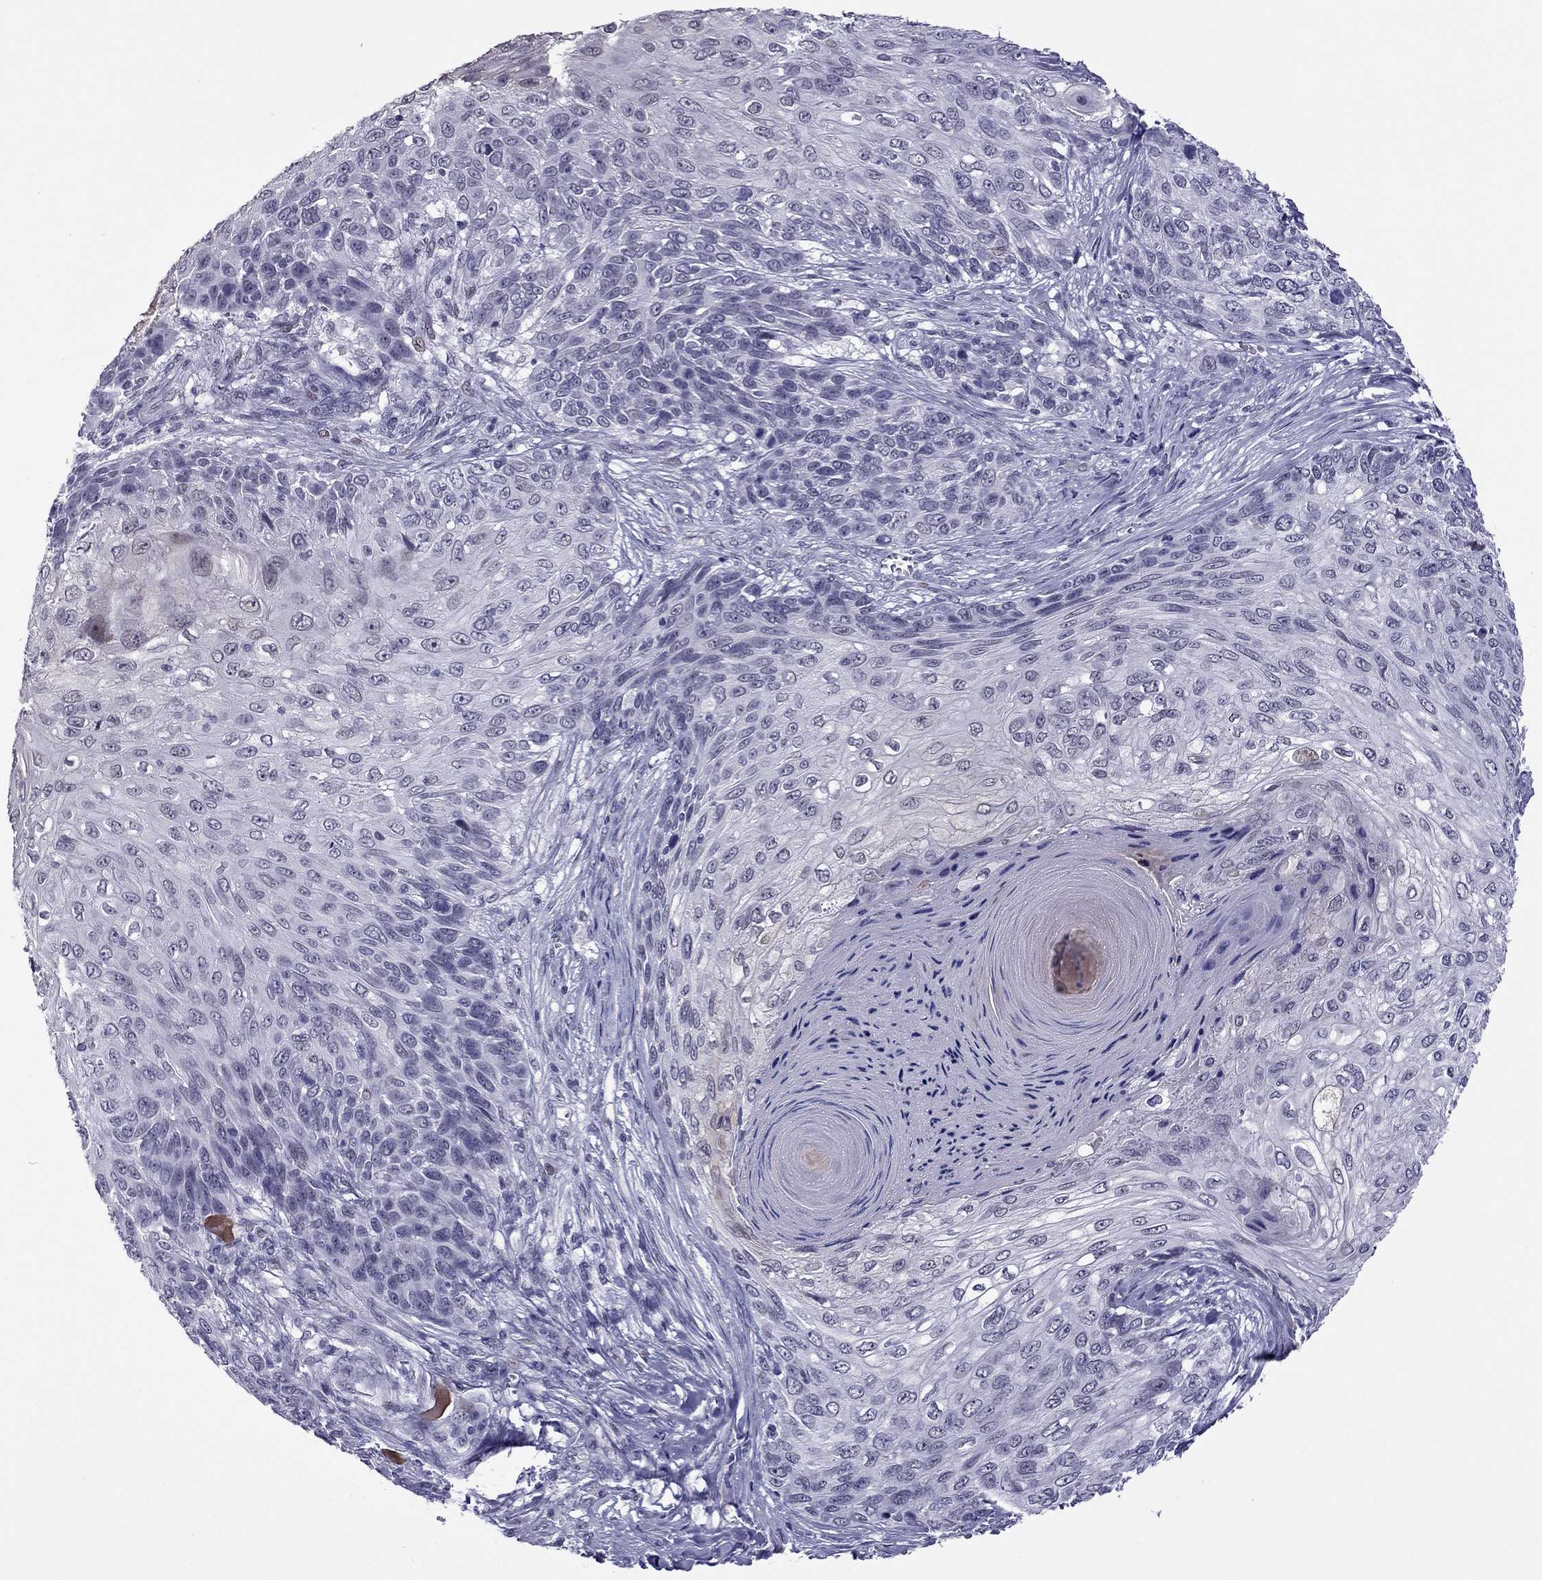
{"staining": {"intensity": "negative", "quantity": "none", "location": "none"}, "tissue": "skin cancer", "cell_type": "Tumor cells", "image_type": "cancer", "snomed": [{"axis": "morphology", "description": "Squamous cell carcinoma, NOS"}, {"axis": "topography", "description": "Skin"}], "caption": "Skin squamous cell carcinoma stained for a protein using immunohistochemistry demonstrates no expression tumor cells.", "gene": "MYLK3", "patient": {"sex": "male", "age": 92}}